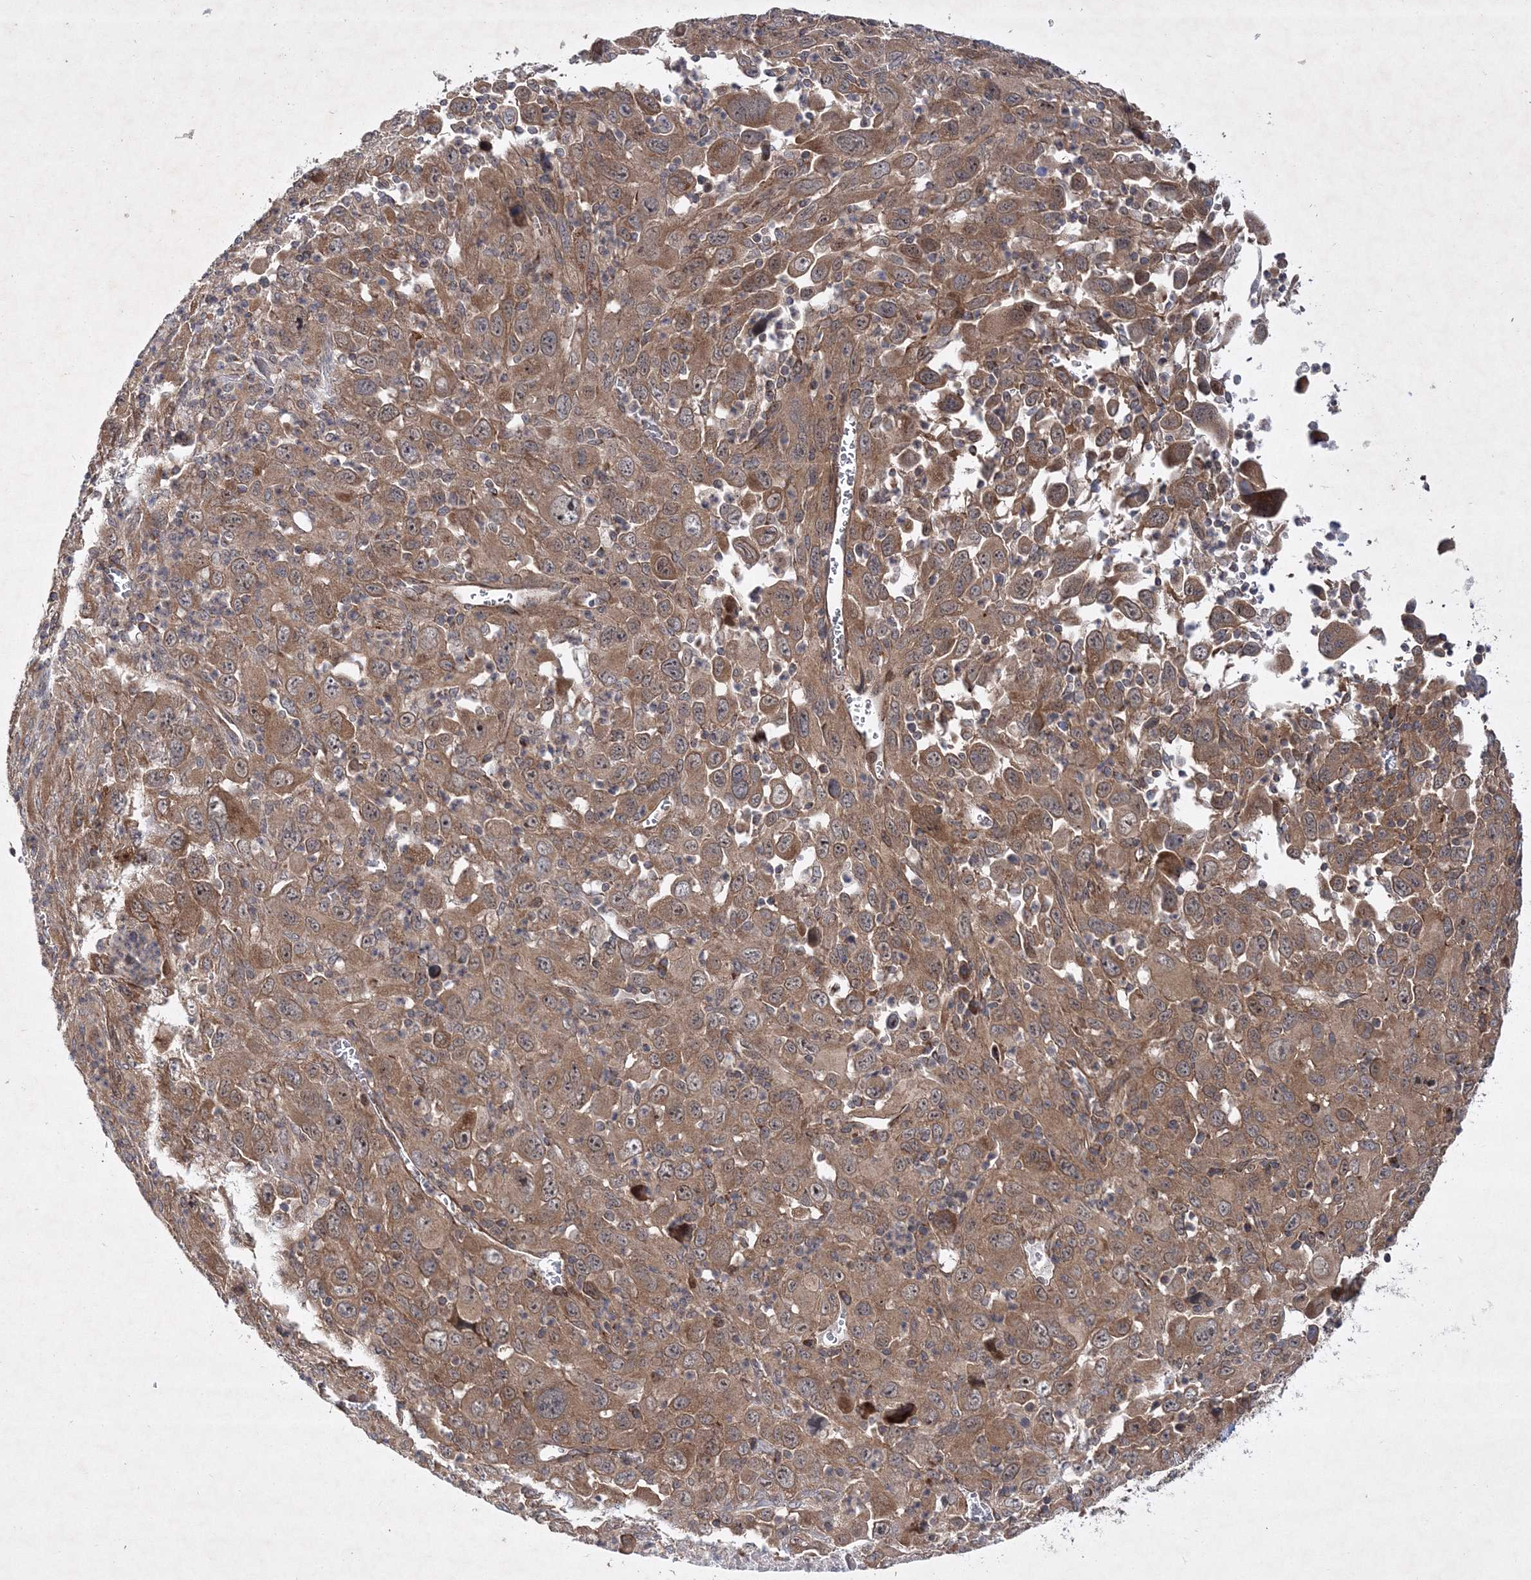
{"staining": {"intensity": "moderate", "quantity": ">75%", "location": "cytoplasmic/membranous"}, "tissue": "melanoma", "cell_type": "Tumor cells", "image_type": "cancer", "snomed": [{"axis": "morphology", "description": "Malignant melanoma, Metastatic site"}, {"axis": "topography", "description": "Skin"}], "caption": "Malignant melanoma (metastatic site) stained with a brown dye exhibits moderate cytoplasmic/membranous positive staining in about >75% of tumor cells.", "gene": "SCRN3", "patient": {"sex": "female", "age": 56}}